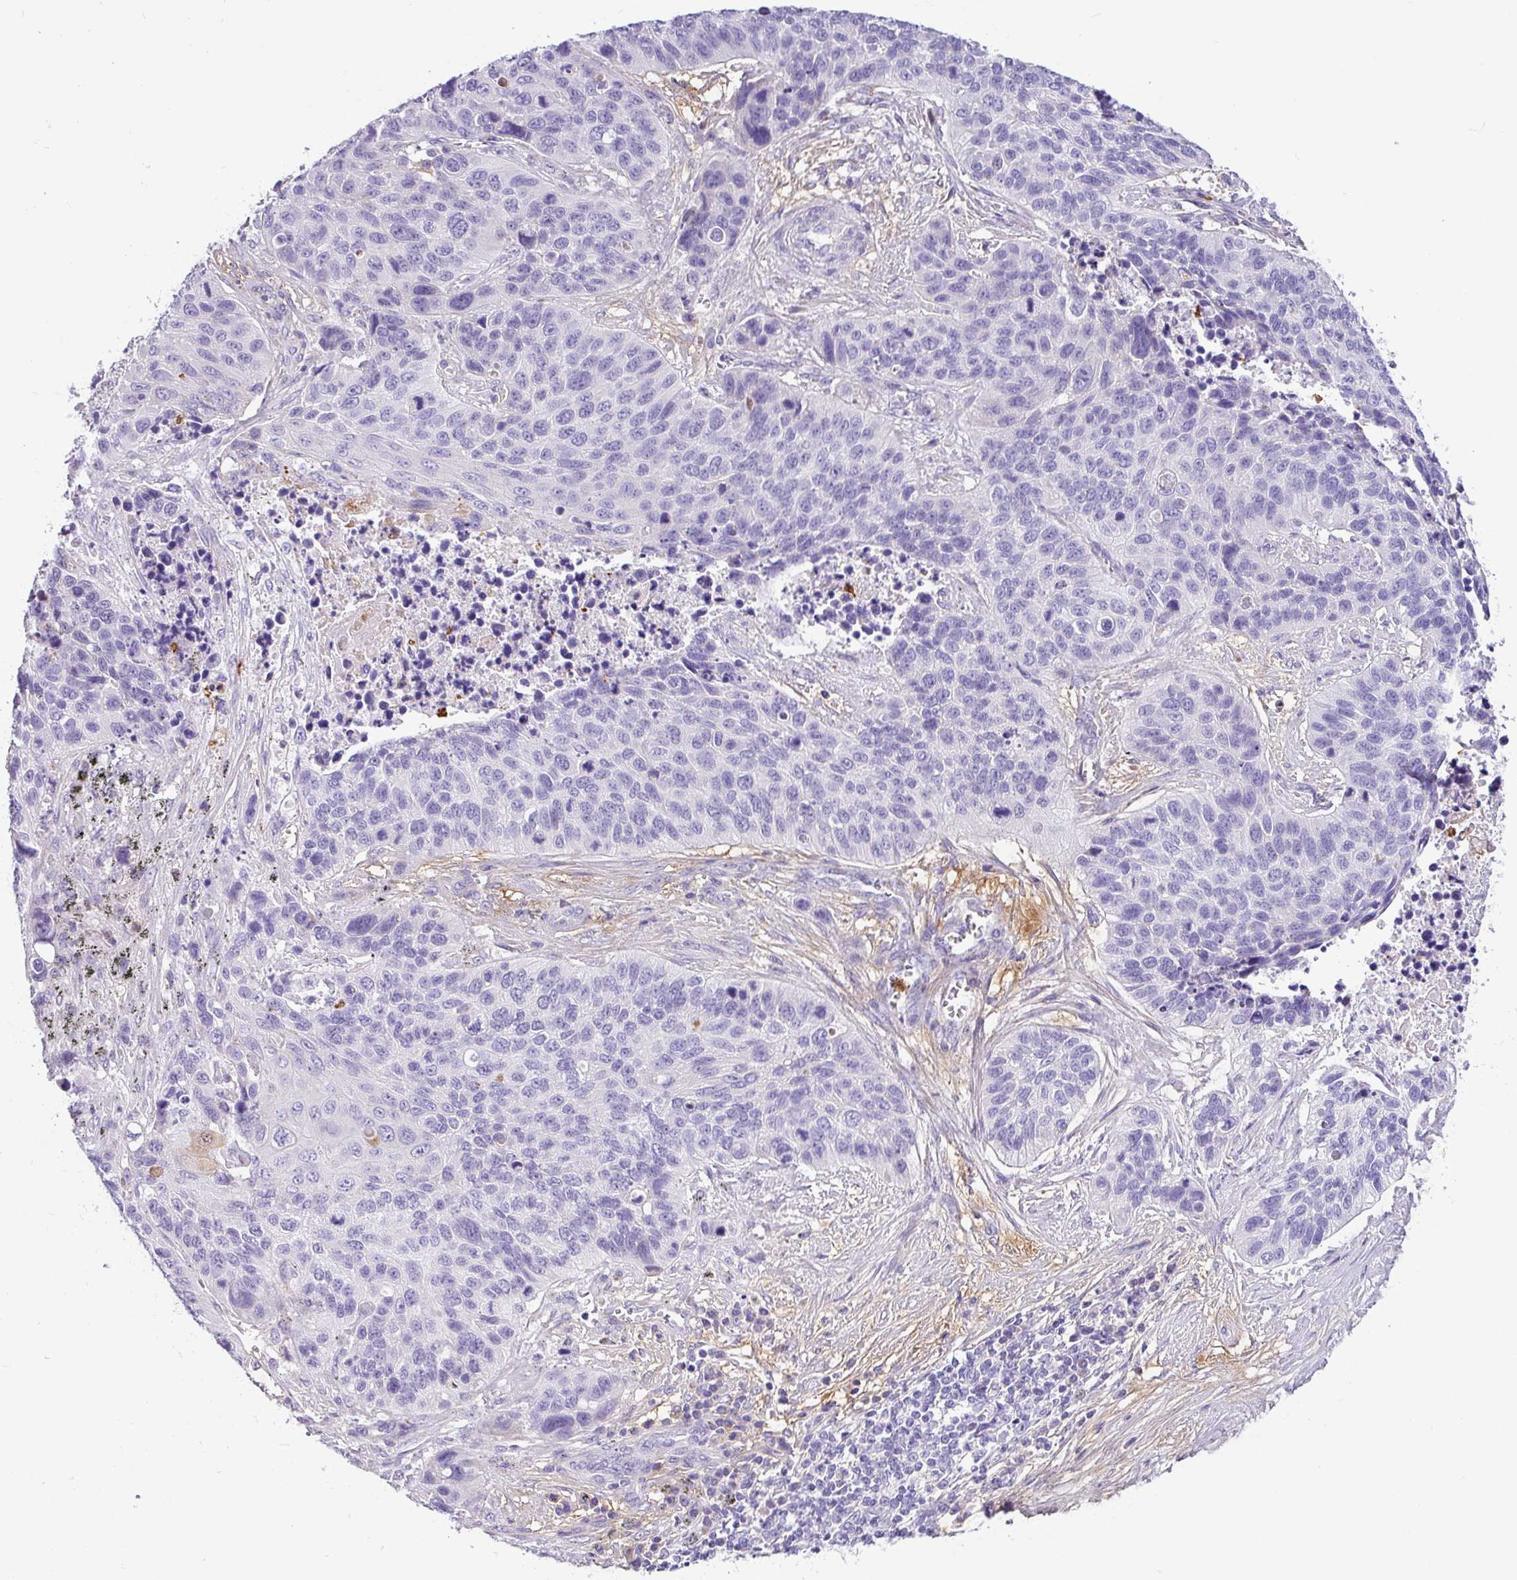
{"staining": {"intensity": "negative", "quantity": "none", "location": "none"}, "tissue": "lung cancer", "cell_type": "Tumor cells", "image_type": "cancer", "snomed": [{"axis": "morphology", "description": "Squamous cell carcinoma, NOS"}, {"axis": "topography", "description": "Lung"}], "caption": "DAB immunohistochemical staining of human squamous cell carcinoma (lung) shows no significant positivity in tumor cells. (Stains: DAB (3,3'-diaminobenzidine) immunohistochemistry (IHC) with hematoxylin counter stain, Microscopy: brightfield microscopy at high magnification).", "gene": "SH2D3C", "patient": {"sex": "male", "age": 62}}